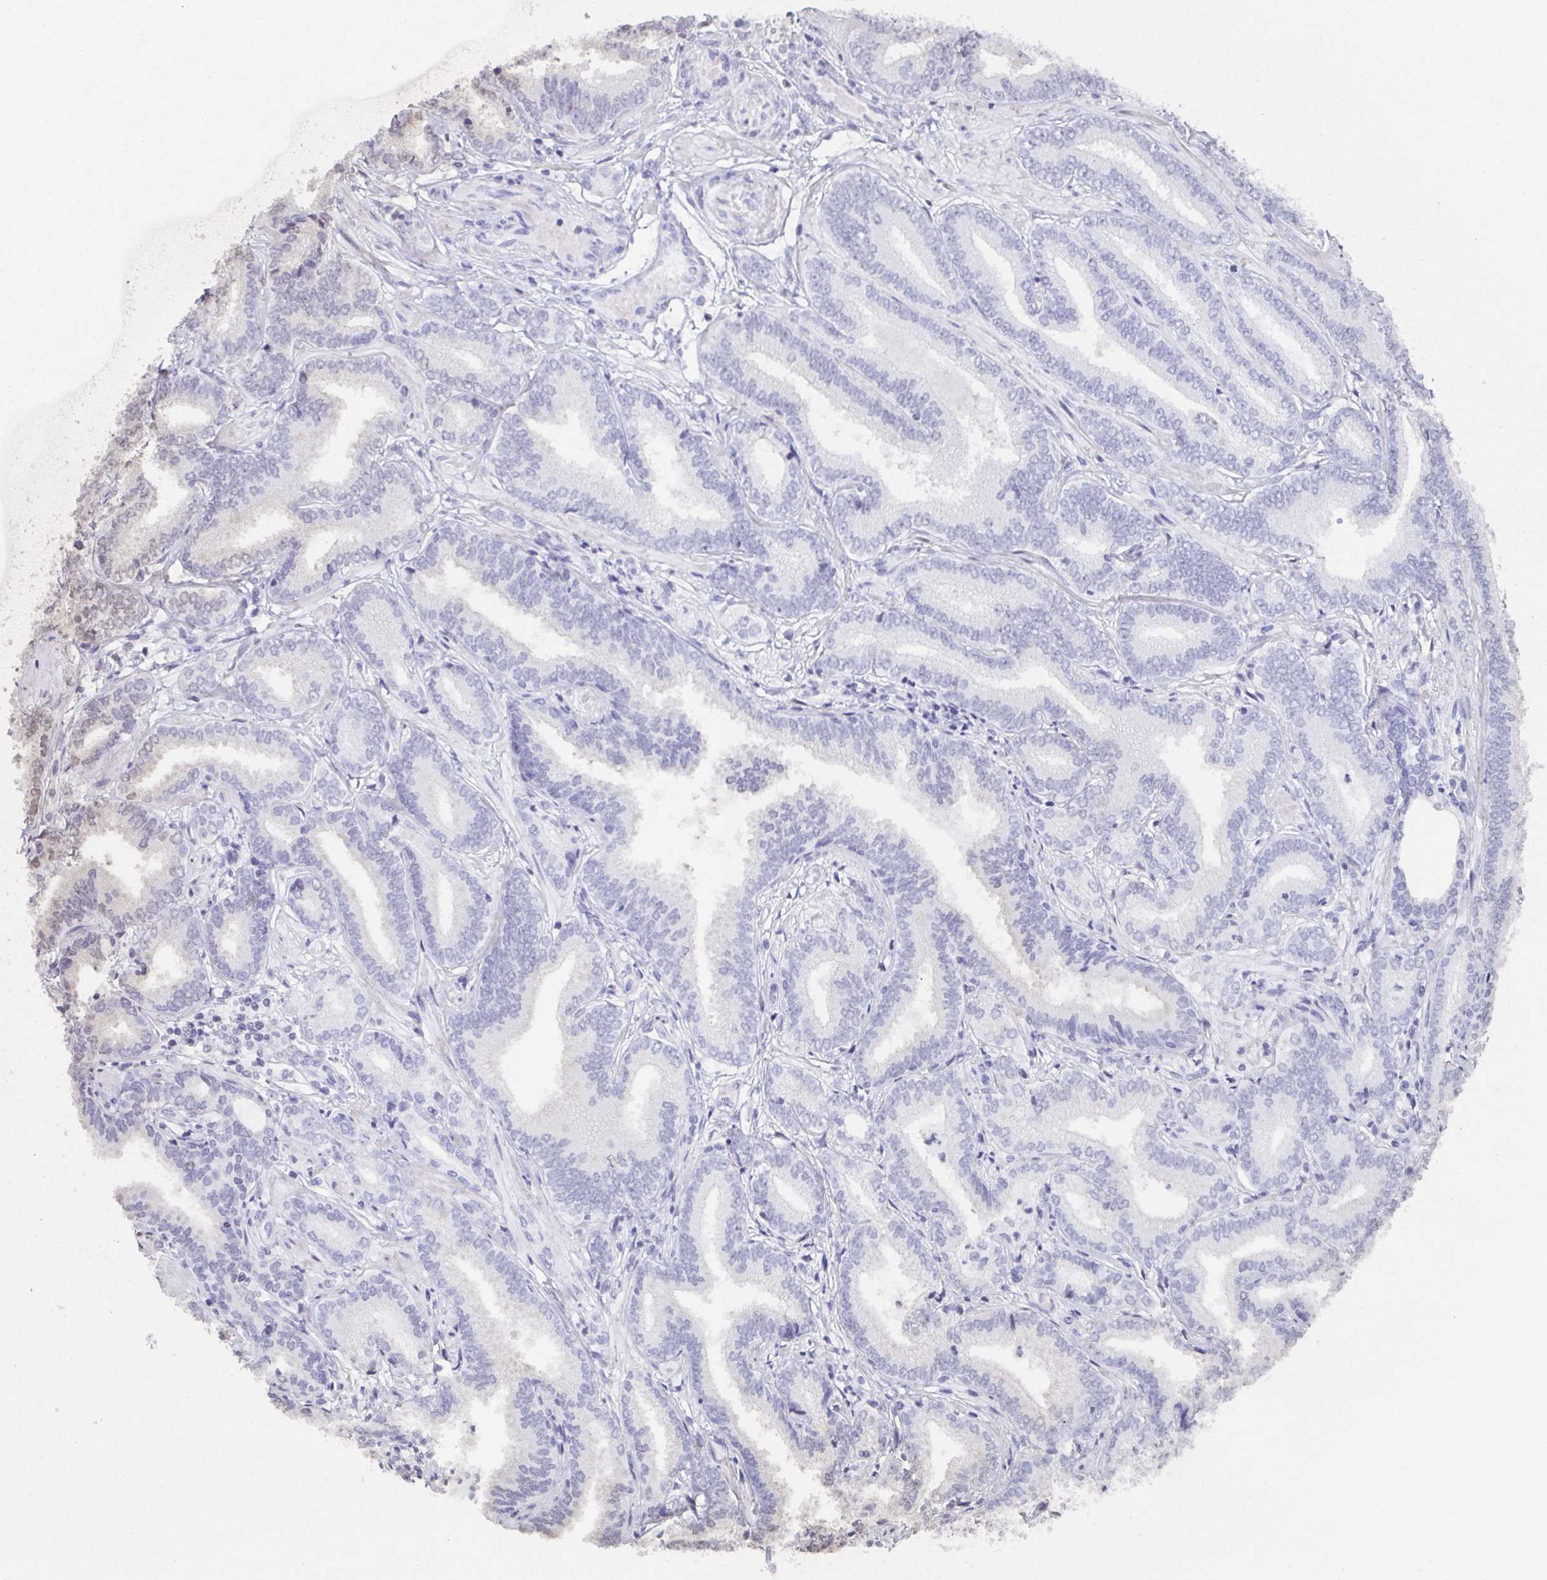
{"staining": {"intensity": "negative", "quantity": "none", "location": "none"}, "tissue": "prostate cancer", "cell_type": "Tumor cells", "image_type": "cancer", "snomed": [{"axis": "morphology", "description": "Adenocarcinoma, Low grade"}, {"axis": "topography", "description": "Prostate"}], "caption": "A histopathology image of prostate cancer stained for a protein reveals no brown staining in tumor cells.", "gene": "POU2F3", "patient": {"sex": "male", "age": 55}}